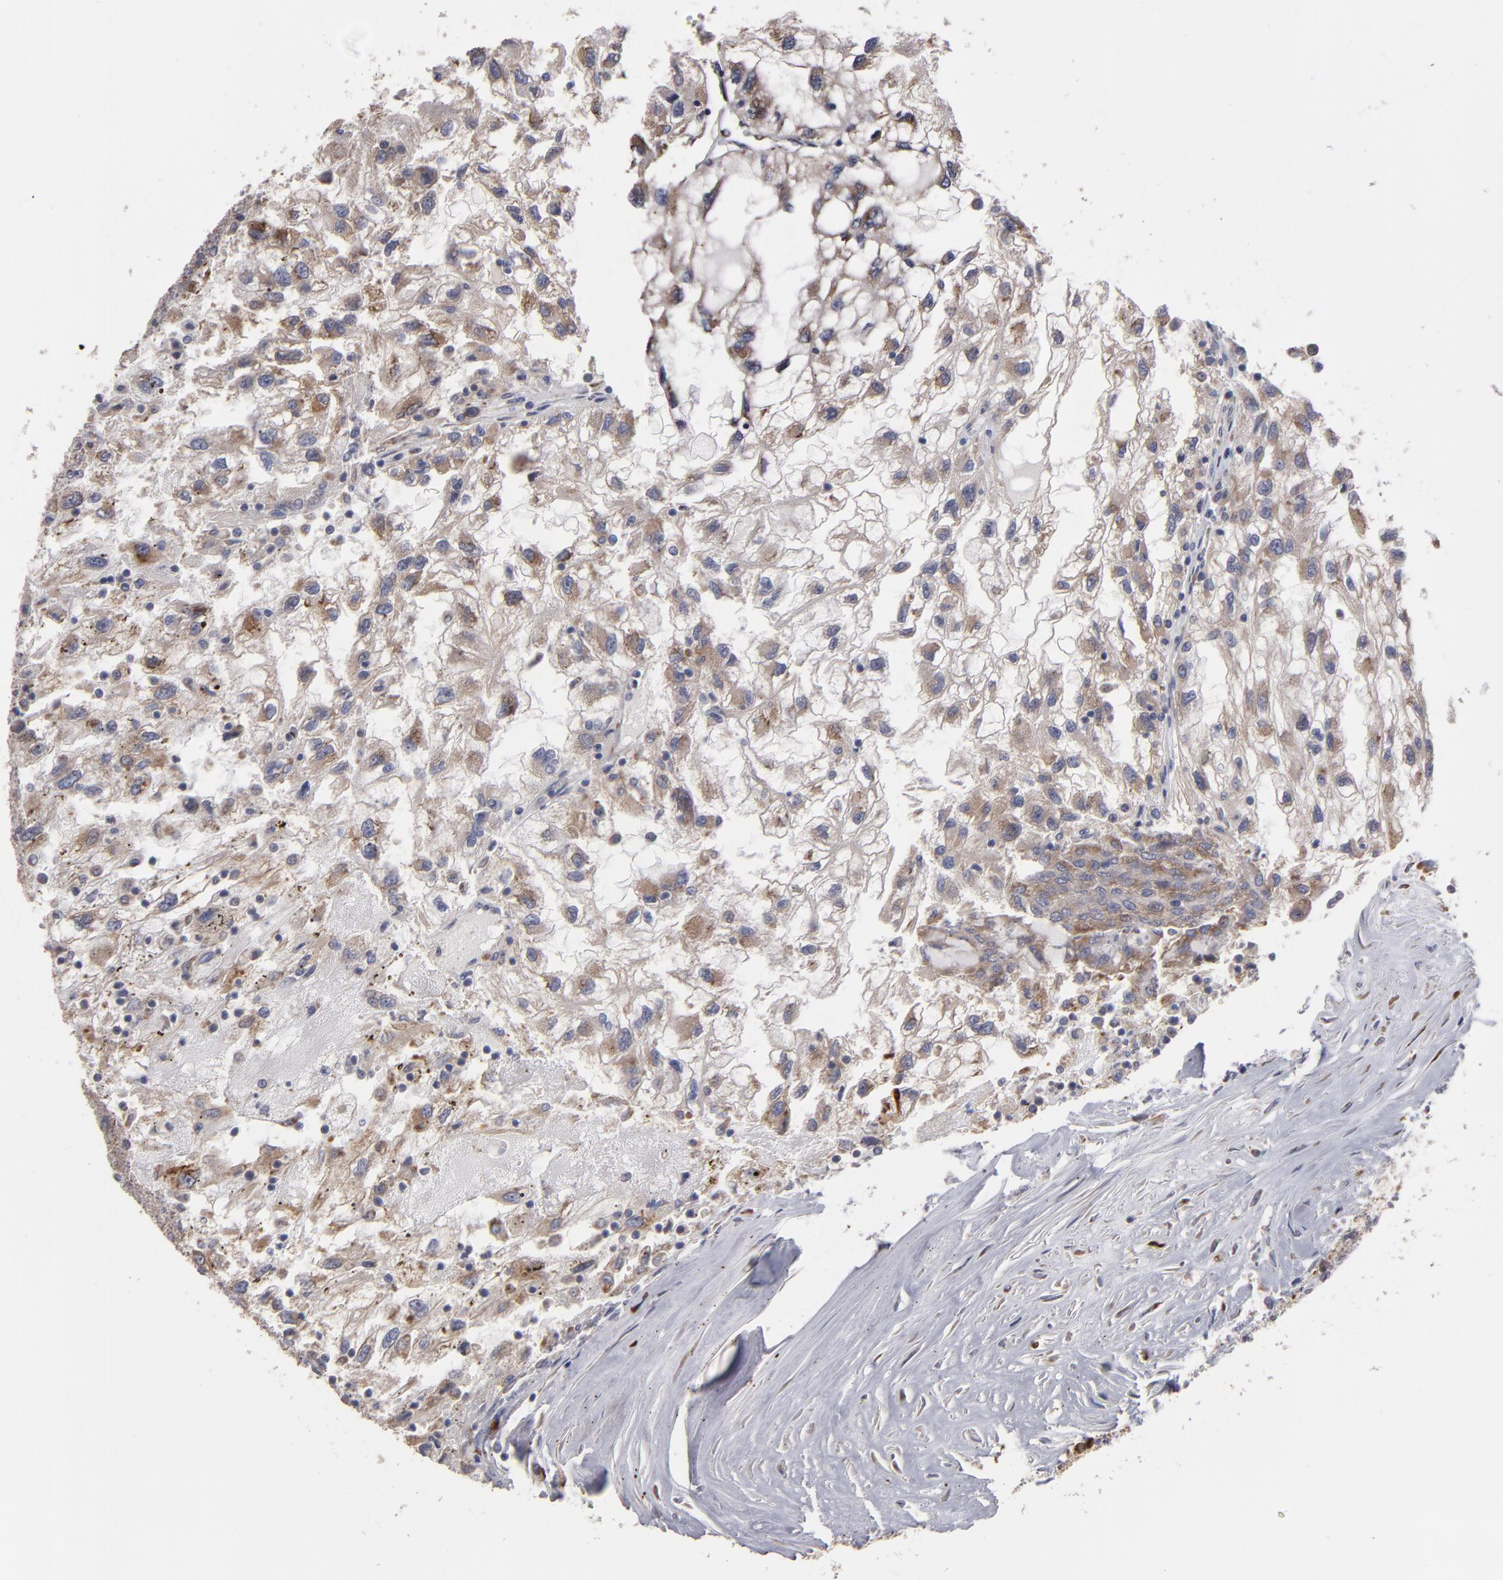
{"staining": {"intensity": "moderate", "quantity": "25%-75%", "location": "cytoplasmic/membranous"}, "tissue": "renal cancer", "cell_type": "Tumor cells", "image_type": "cancer", "snomed": [{"axis": "morphology", "description": "Normal tissue, NOS"}, {"axis": "morphology", "description": "Adenocarcinoma, NOS"}, {"axis": "topography", "description": "Kidney"}], "caption": "High-magnification brightfield microscopy of renal adenocarcinoma stained with DAB (3,3'-diaminobenzidine) (brown) and counterstained with hematoxylin (blue). tumor cells exhibit moderate cytoplasmic/membranous staining is seen in about25%-75% of cells. (Brightfield microscopy of DAB IHC at high magnification).", "gene": "SND1", "patient": {"sex": "male", "age": 71}}